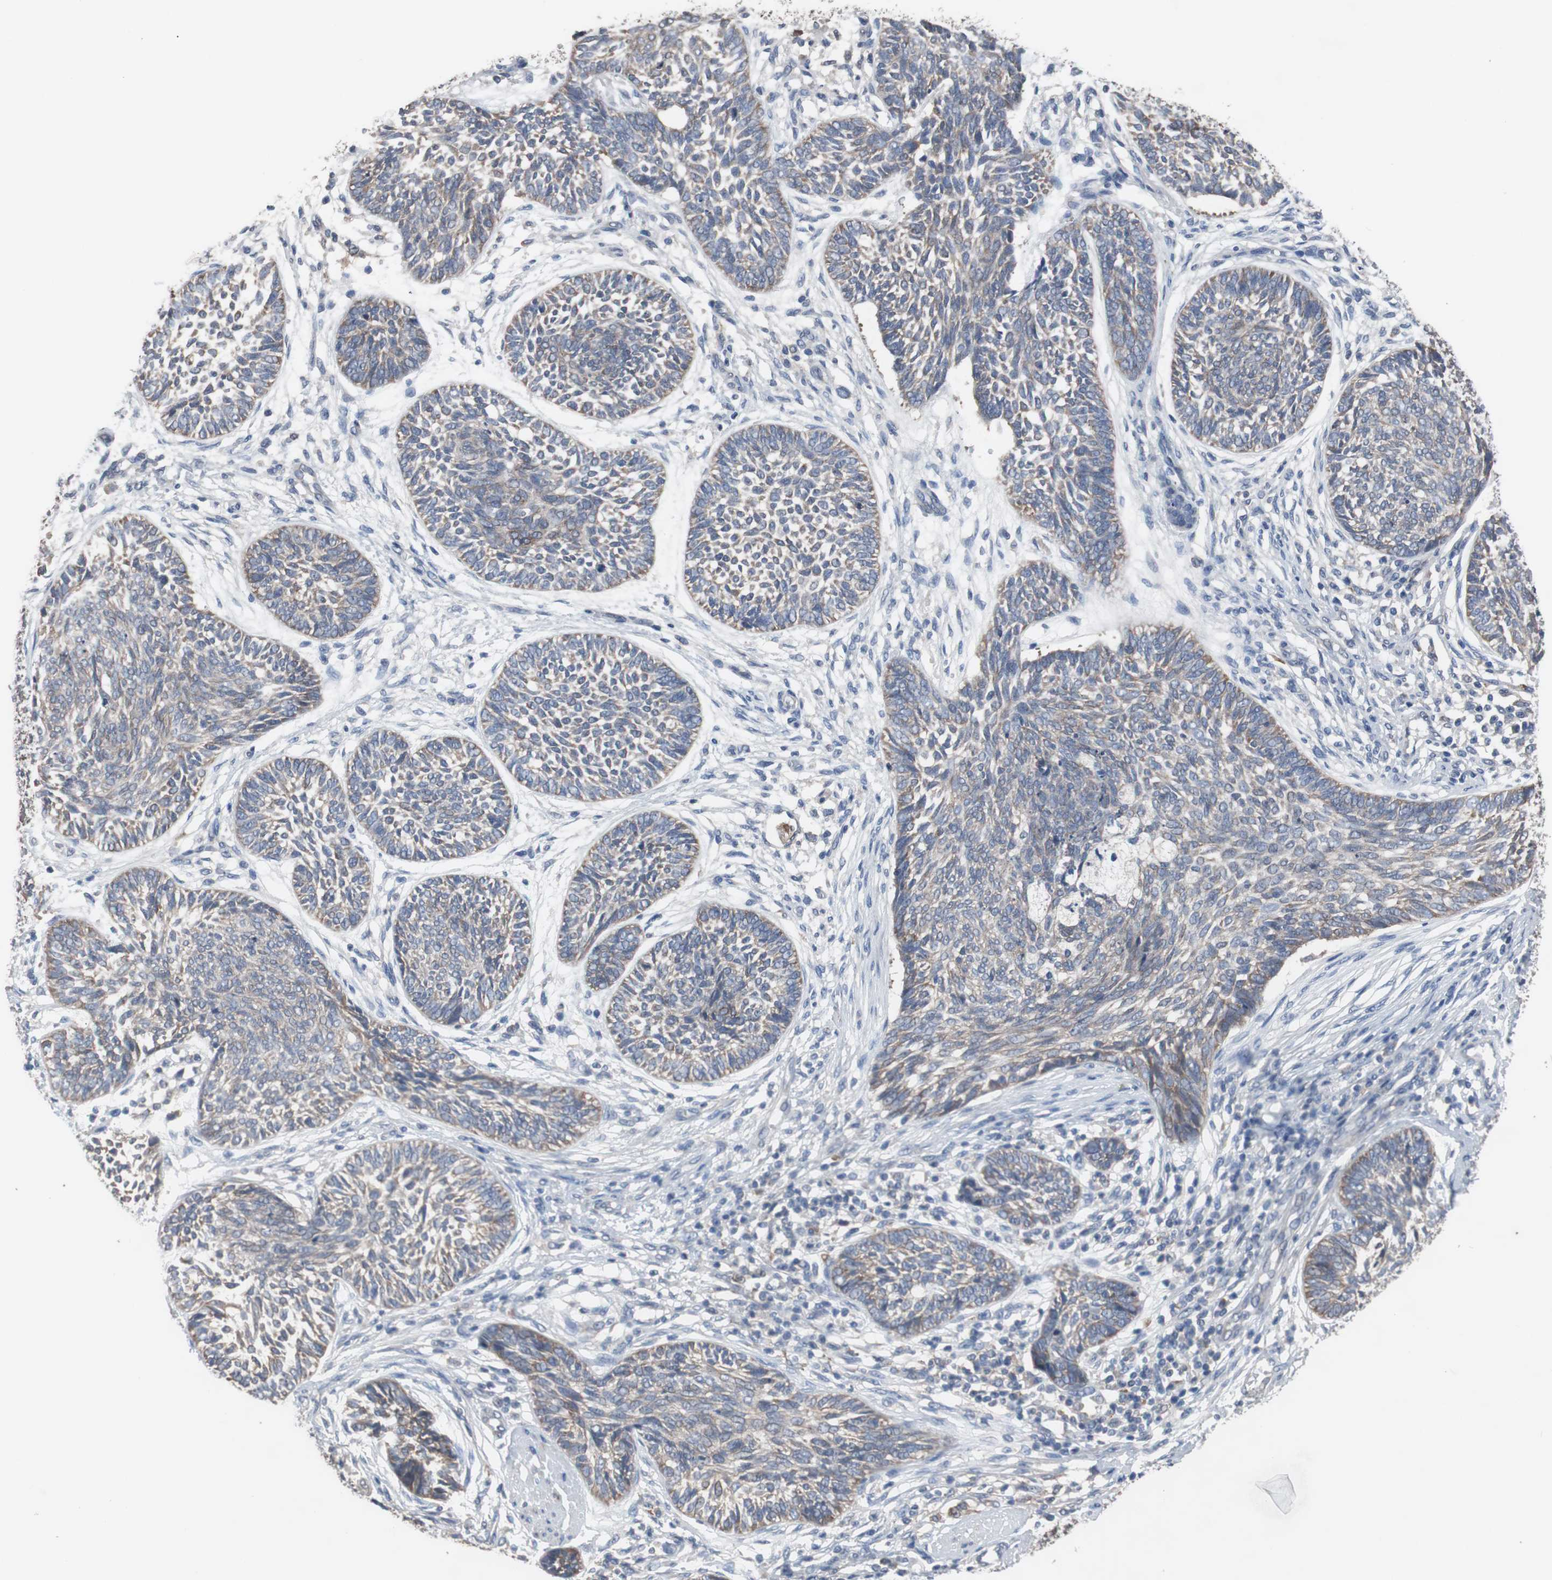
{"staining": {"intensity": "moderate", "quantity": "<25%", "location": "cytoplasmic/membranous"}, "tissue": "skin cancer", "cell_type": "Tumor cells", "image_type": "cancer", "snomed": [{"axis": "morphology", "description": "Papilloma, NOS"}, {"axis": "morphology", "description": "Basal cell carcinoma"}, {"axis": "topography", "description": "Skin"}], "caption": "Human papilloma (skin) stained with a brown dye shows moderate cytoplasmic/membranous positive positivity in about <25% of tumor cells.", "gene": "USP10", "patient": {"sex": "male", "age": 87}}